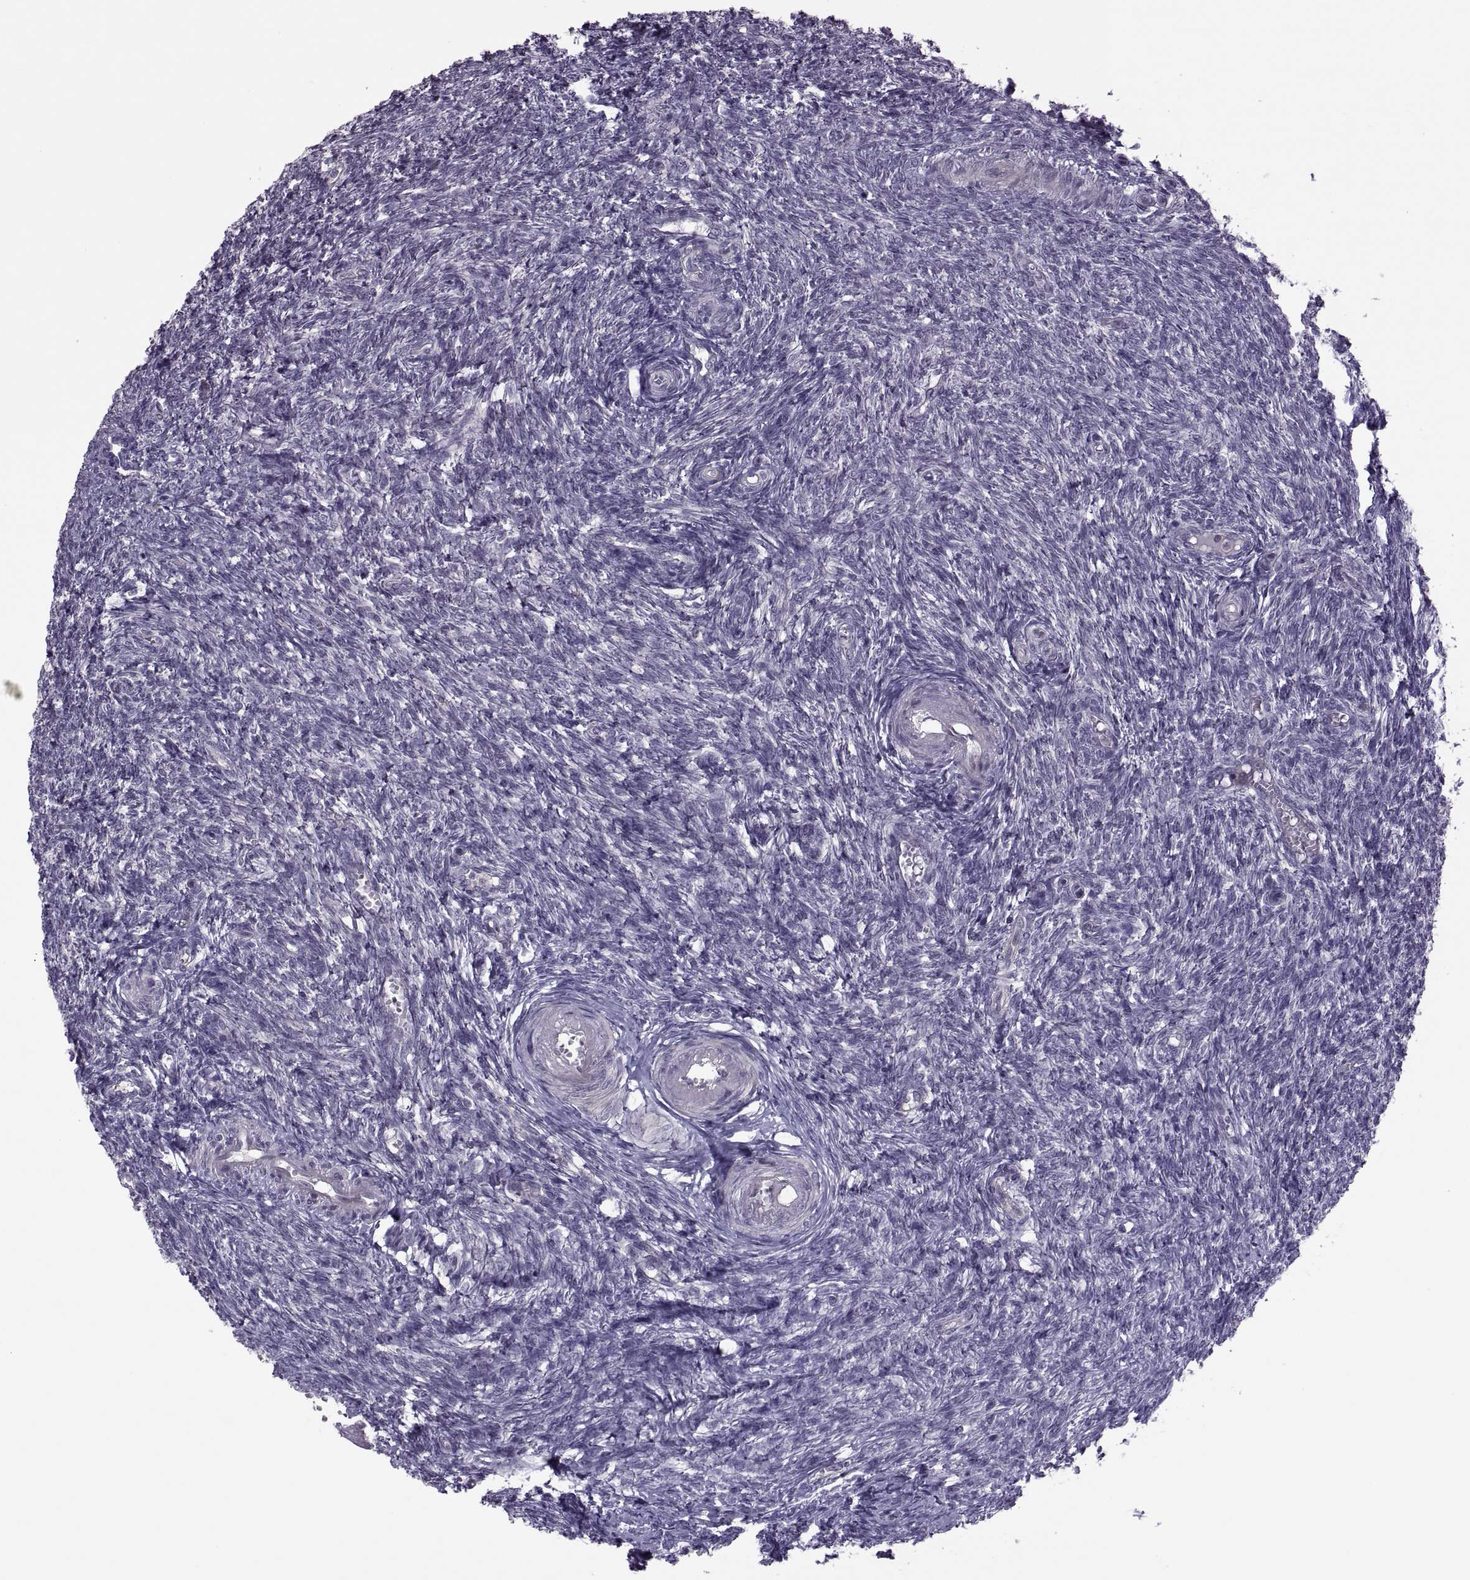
{"staining": {"intensity": "negative", "quantity": "none", "location": "none"}, "tissue": "ovary", "cell_type": "Follicle cells", "image_type": "normal", "snomed": [{"axis": "morphology", "description": "Normal tissue, NOS"}, {"axis": "topography", "description": "Ovary"}], "caption": "A photomicrograph of human ovary is negative for staining in follicle cells.", "gene": "ODF3", "patient": {"sex": "female", "age": 43}}